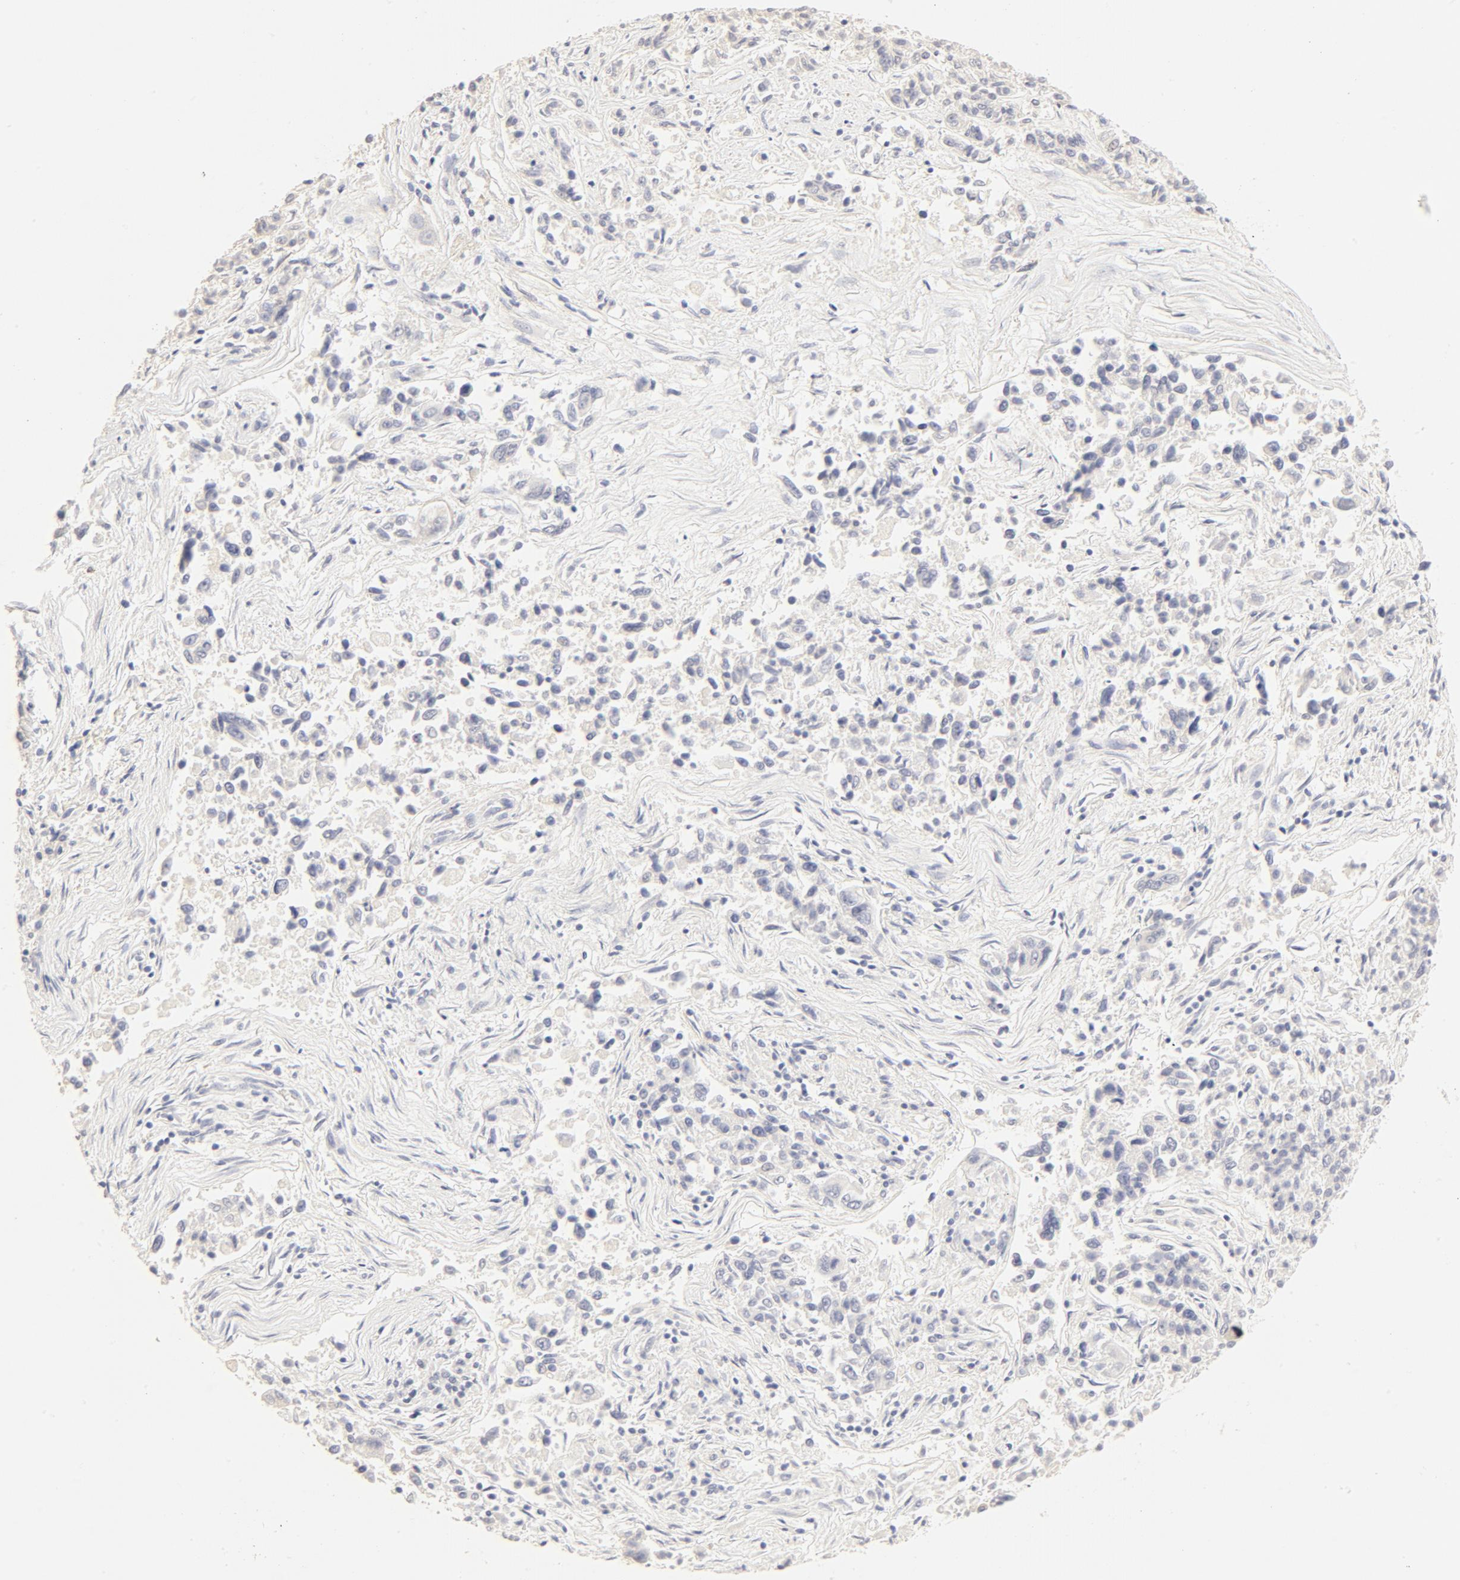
{"staining": {"intensity": "negative", "quantity": "none", "location": "none"}, "tissue": "lung cancer", "cell_type": "Tumor cells", "image_type": "cancer", "snomed": [{"axis": "morphology", "description": "Adenocarcinoma, NOS"}, {"axis": "topography", "description": "Lung"}], "caption": "Image shows no protein expression in tumor cells of lung cancer (adenocarcinoma) tissue.", "gene": "FCGBP", "patient": {"sex": "male", "age": 84}}